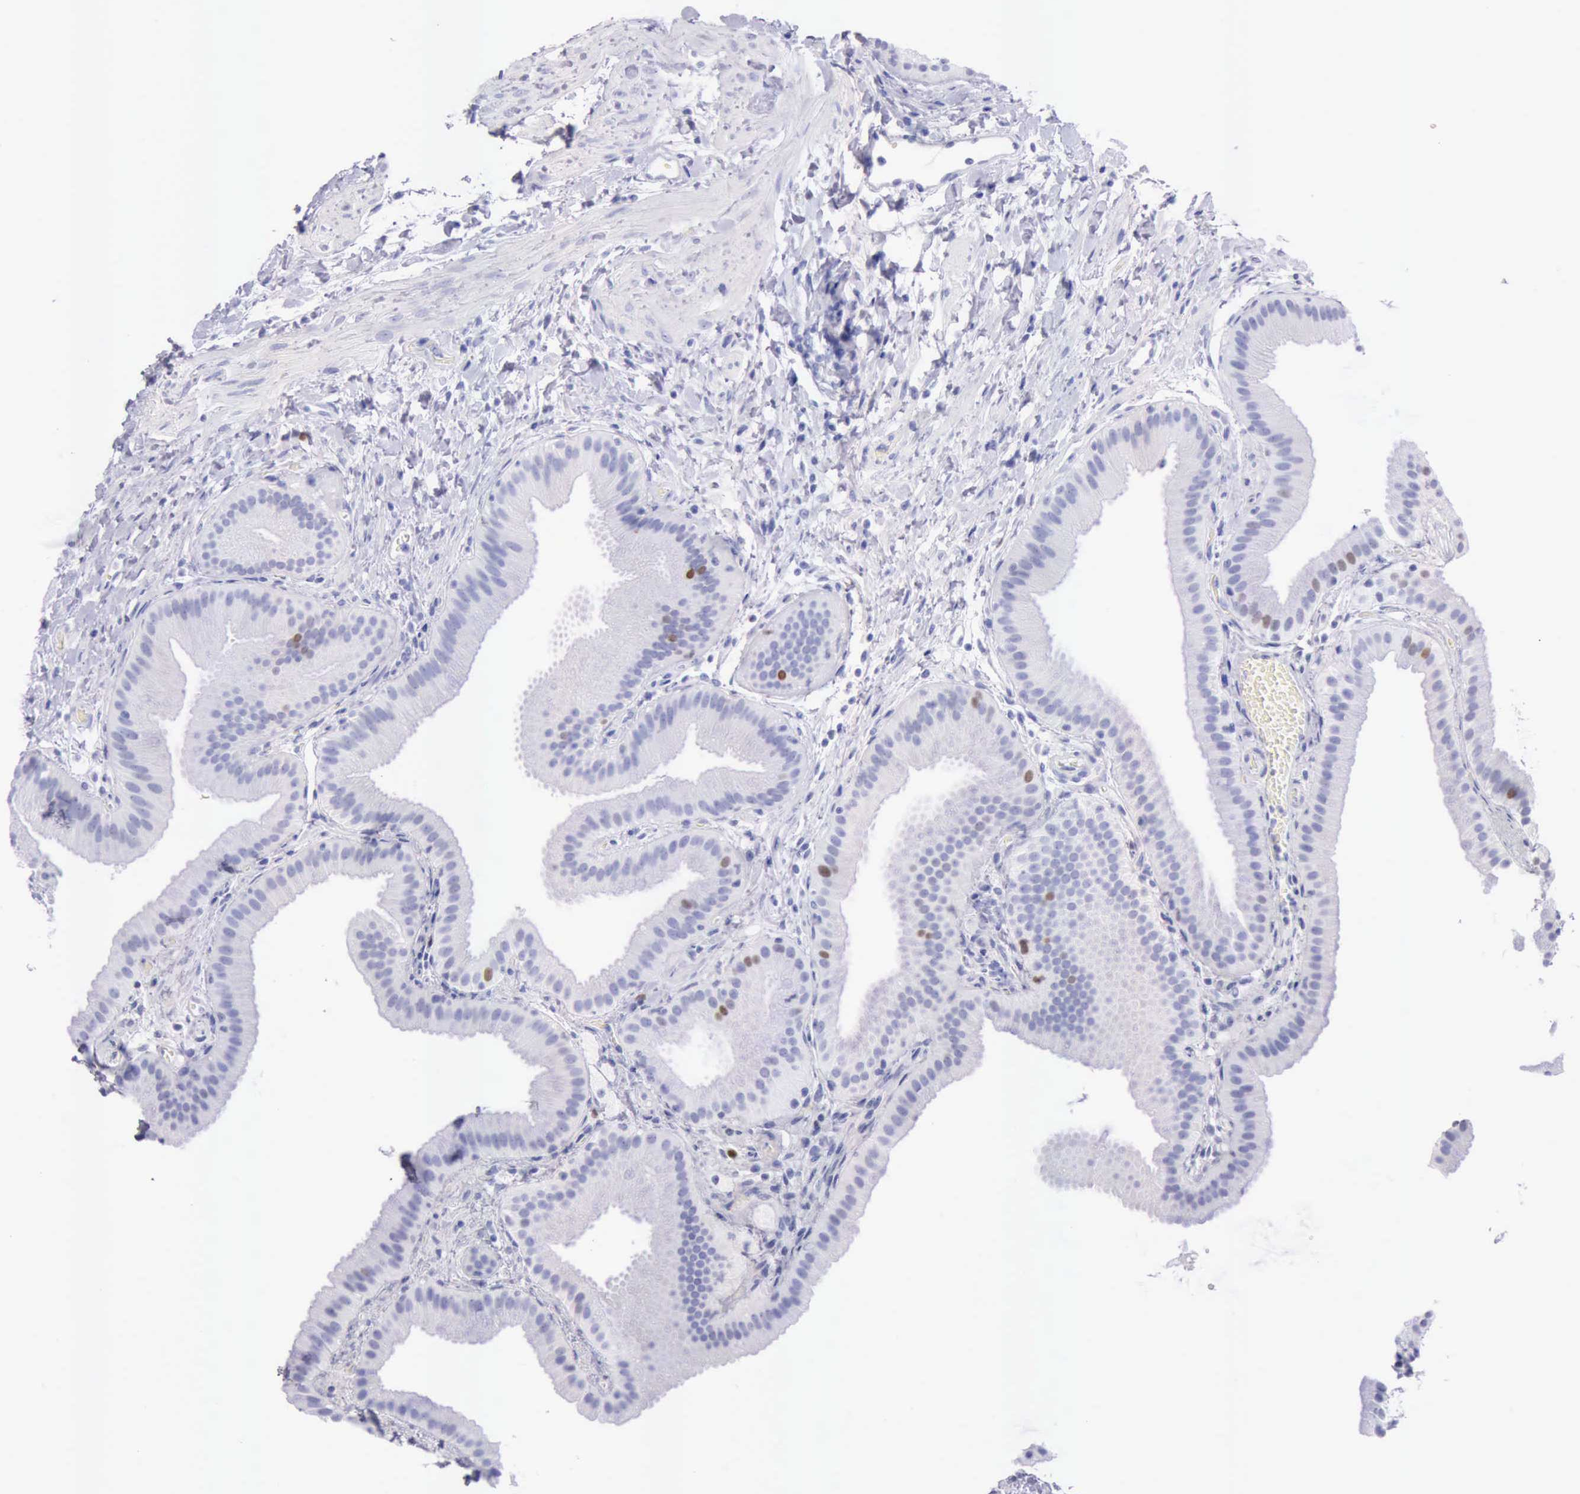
{"staining": {"intensity": "moderate", "quantity": "<25%", "location": "nuclear"}, "tissue": "gallbladder", "cell_type": "Glandular cells", "image_type": "normal", "snomed": [{"axis": "morphology", "description": "Normal tissue, NOS"}, {"axis": "topography", "description": "Gallbladder"}], "caption": "IHC (DAB (3,3'-diaminobenzidine)) staining of unremarkable gallbladder shows moderate nuclear protein staining in approximately <25% of glandular cells.", "gene": "MCM2", "patient": {"sex": "female", "age": 63}}